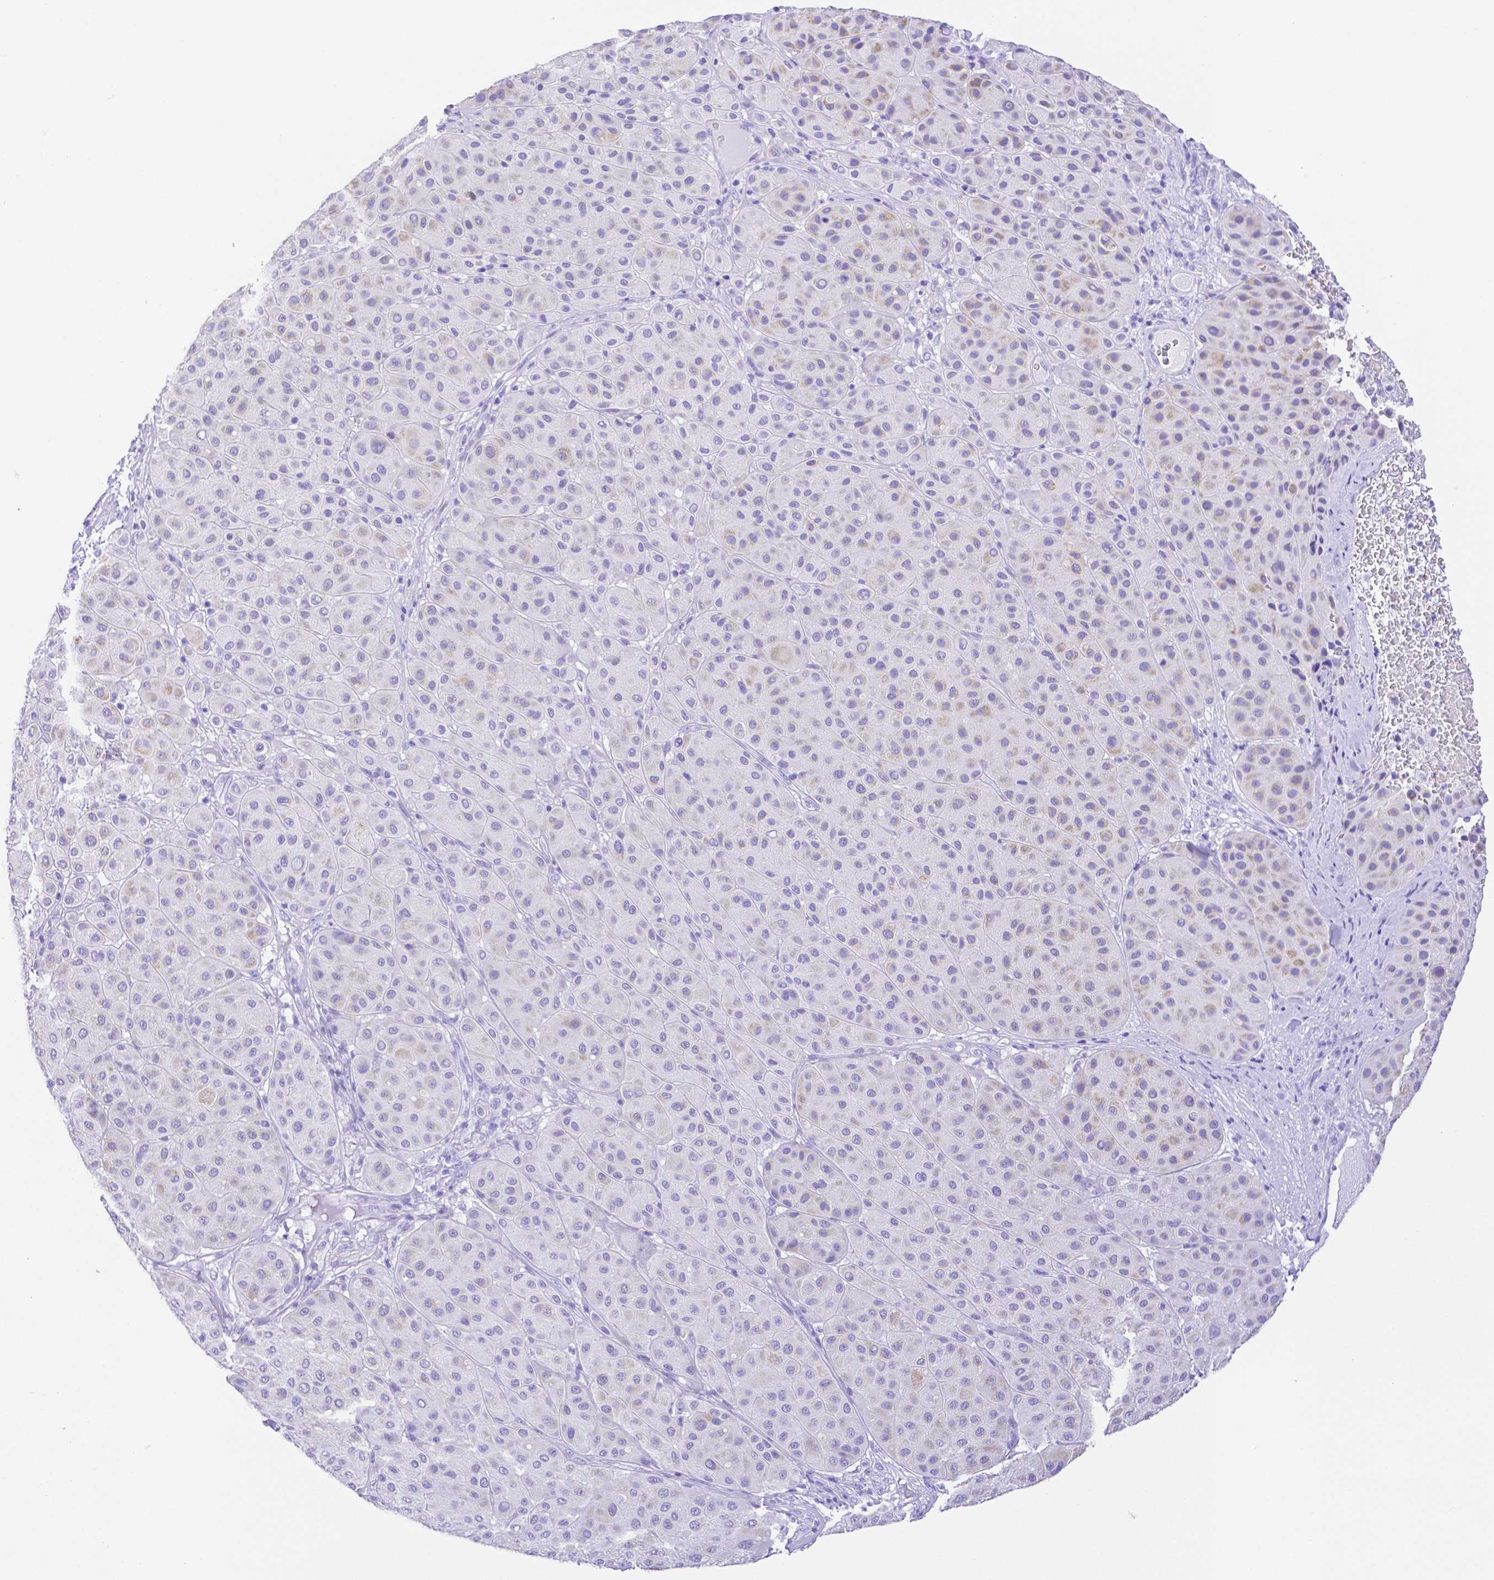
{"staining": {"intensity": "negative", "quantity": "none", "location": "none"}, "tissue": "melanoma", "cell_type": "Tumor cells", "image_type": "cancer", "snomed": [{"axis": "morphology", "description": "Malignant melanoma, Metastatic site"}, {"axis": "topography", "description": "Smooth muscle"}], "caption": "Tumor cells show no significant protein positivity in malignant melanoma (metastatic site).", "gene": "SMR3A", "patient": {"sex": "male", "age": 41}}